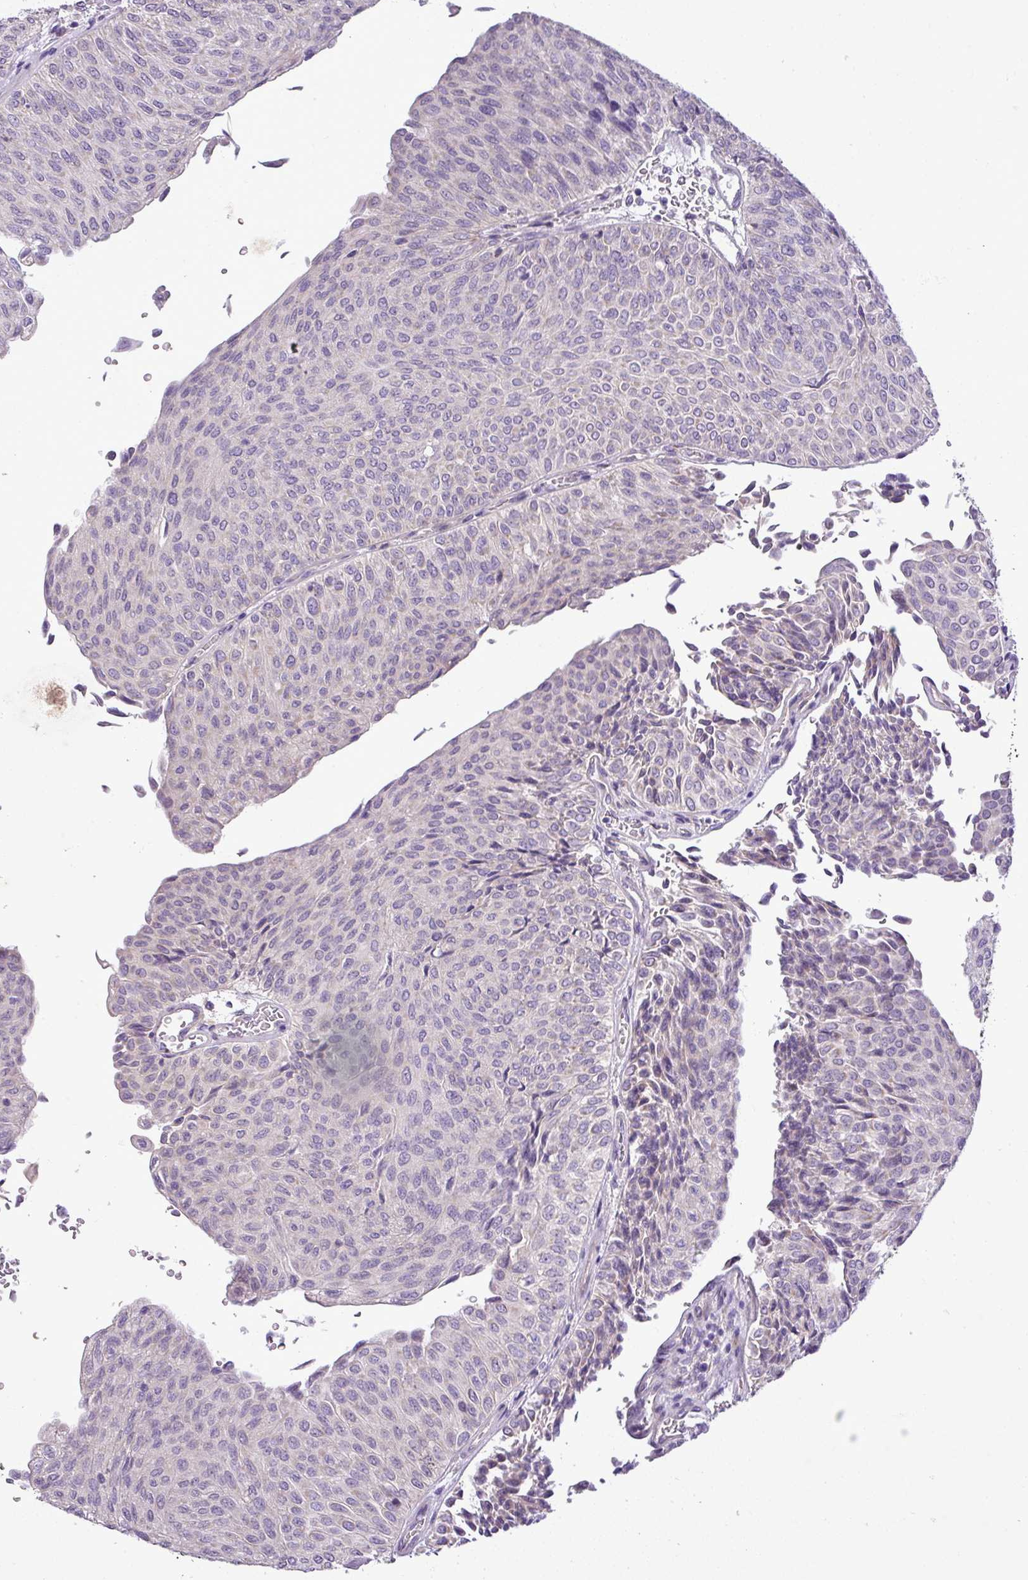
{"staining": {"intensity": "negative", "quantity": "none", "location": "none"}, "tissue": "urothelial cancer", "cell_type": "Tumor cells", "image_type": "cancer", "snomed": [{"axis": "morphology", "description": "Urothelial carcinoma, Low grade"}, {"axis": "topography", "description": "Urinary bladder"}], "caption": "This is an IHC image of human low-grade urothelial carcinoma. There is no staining in tumor cells.", "gene": "MOCS3", "patient": {"sex": "male", "age": 78}}